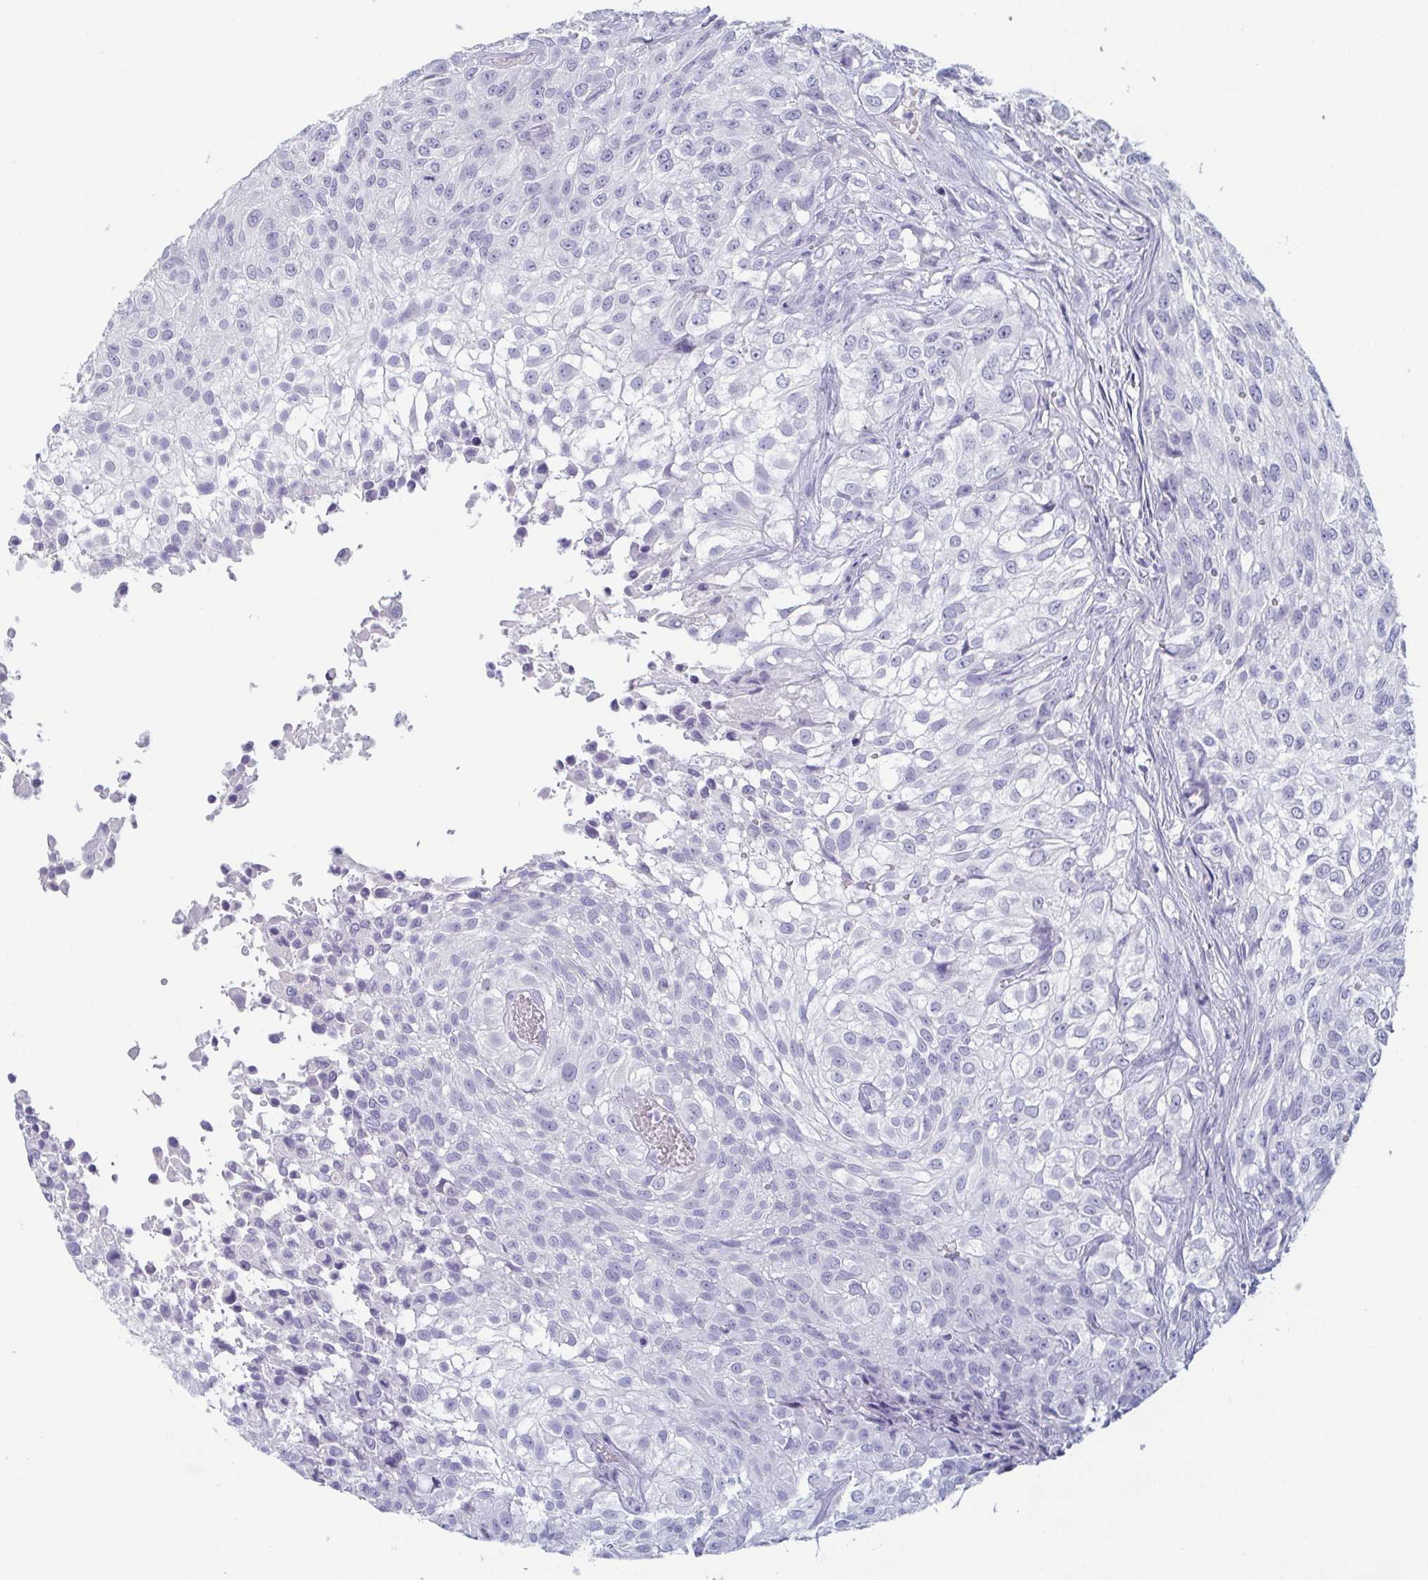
{"staining": {"intensity": "negative", "quantity": "none", "location": "none"}, "tissue": "urothelial cancer", "cell_type": "Tumor cells", "image_type": "cancer", "snomed": [{"axis": "morphology", "description": "Urothelial carcinoma, High grade"}, {"axis": "topography", "description": "Urinary bladder"}], "caption": "Urothelial carcinoma (high-grade) was stained to show a protein in brown. There is no significant positivity in tumor cells. (Immunohistochemistry (ihc), brightfield microscopy, high magnification).", "gene": "ITLN1", "patient": {"sex": "male", "age": 56}}